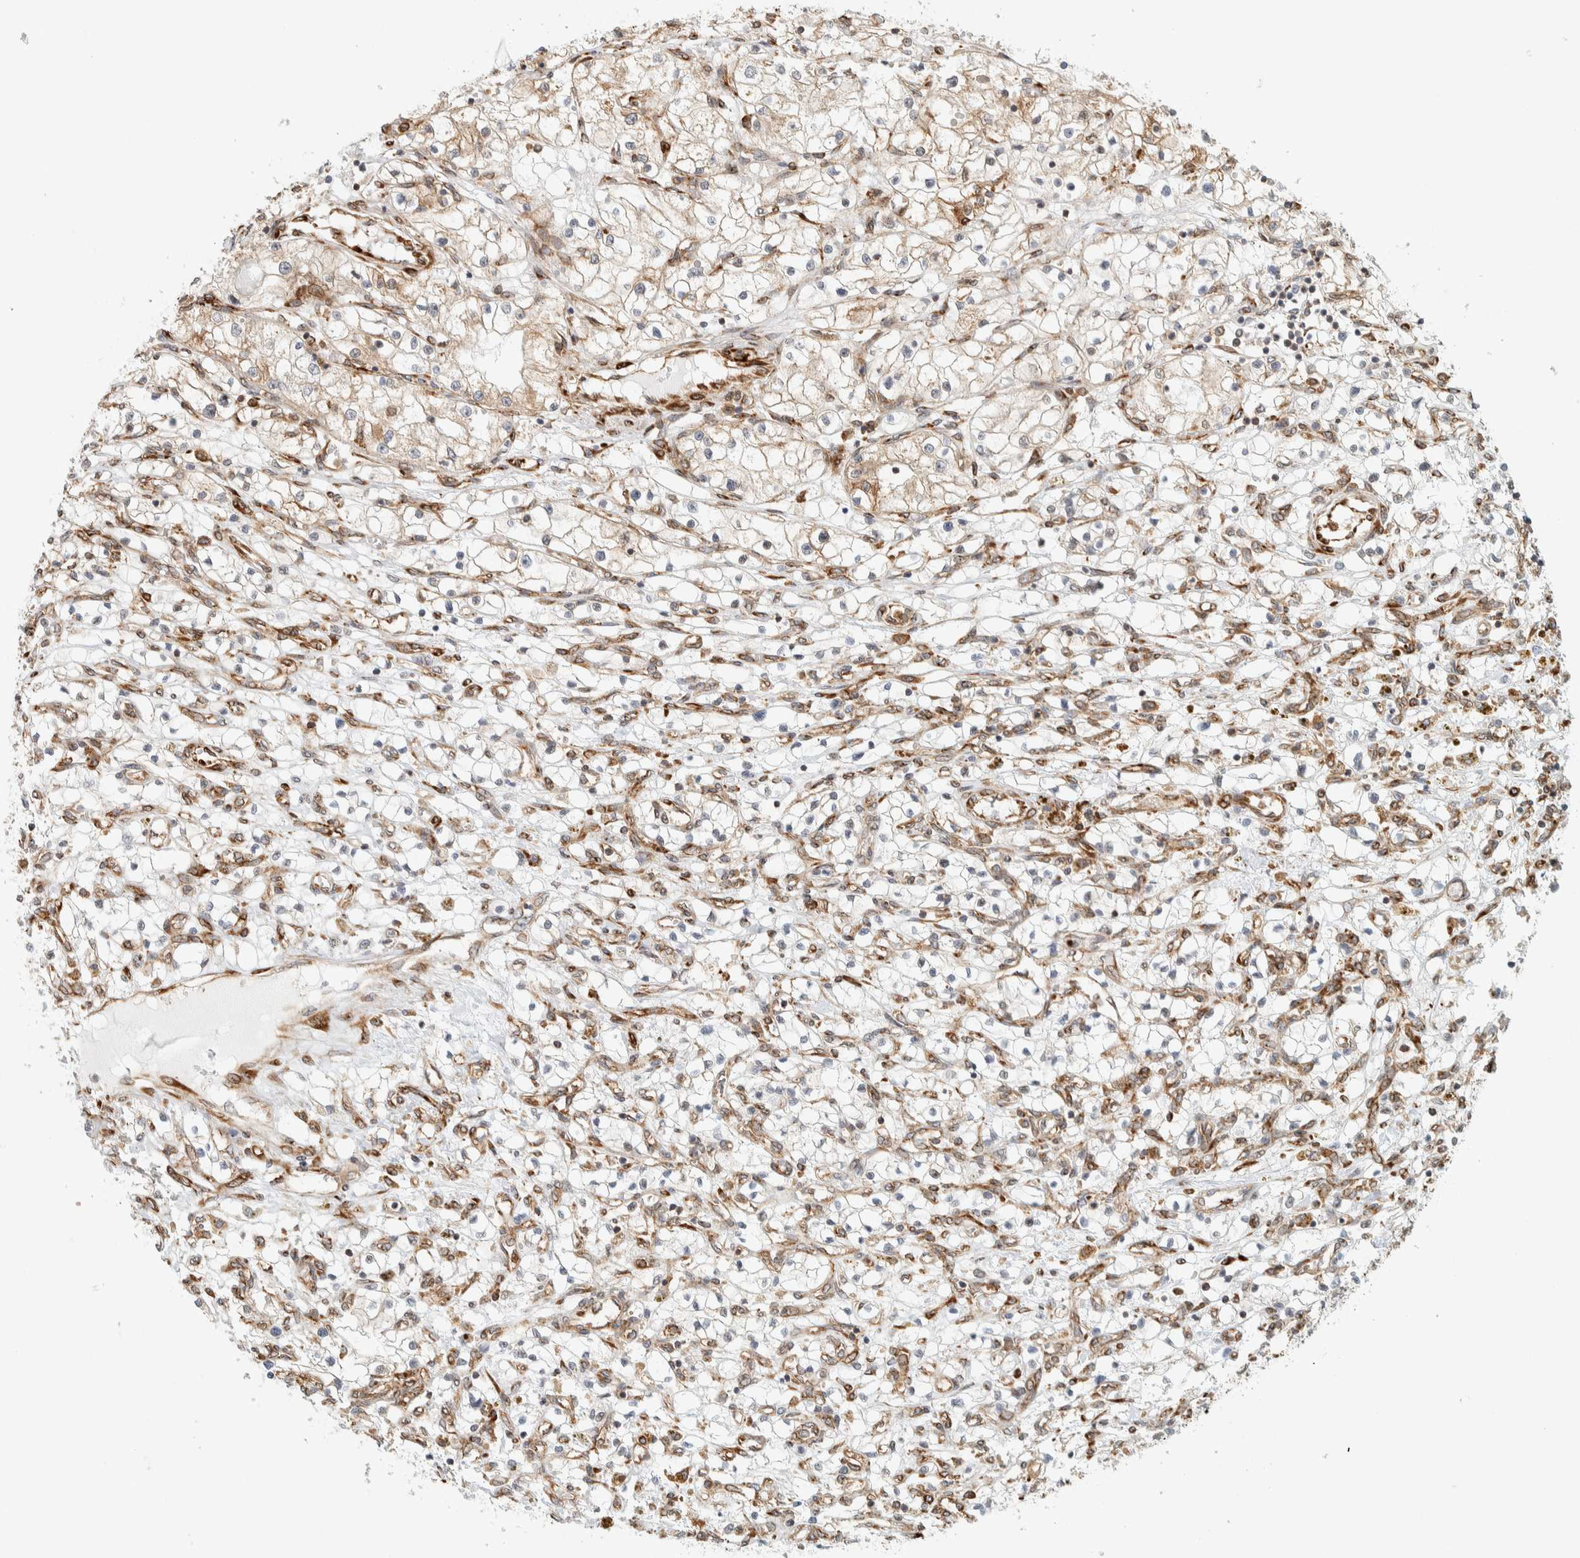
{"staining": {"intensity": "weak", "quantity": ">75%", "location": "cytoplasmic/membranous"}, "tissue": "renal cancer", "cell_type": "Tumor cells", "image_type": "cancer", "snomed": [{"axis": "morphology", "description": "Adenocarcinoma, NOS"}, {"axis": "topography", "description": "Kidney"}], "caption": "Protein expression analysis of renal cancer exhibits weak cytoplasmic/membranous staining in approximately >75% of tumor cells. (brown staining indicates protein expression, while blue staining denotes nuclei).", "gene": "LLGL2", "patient": {"sex": "male", "age": 68}}